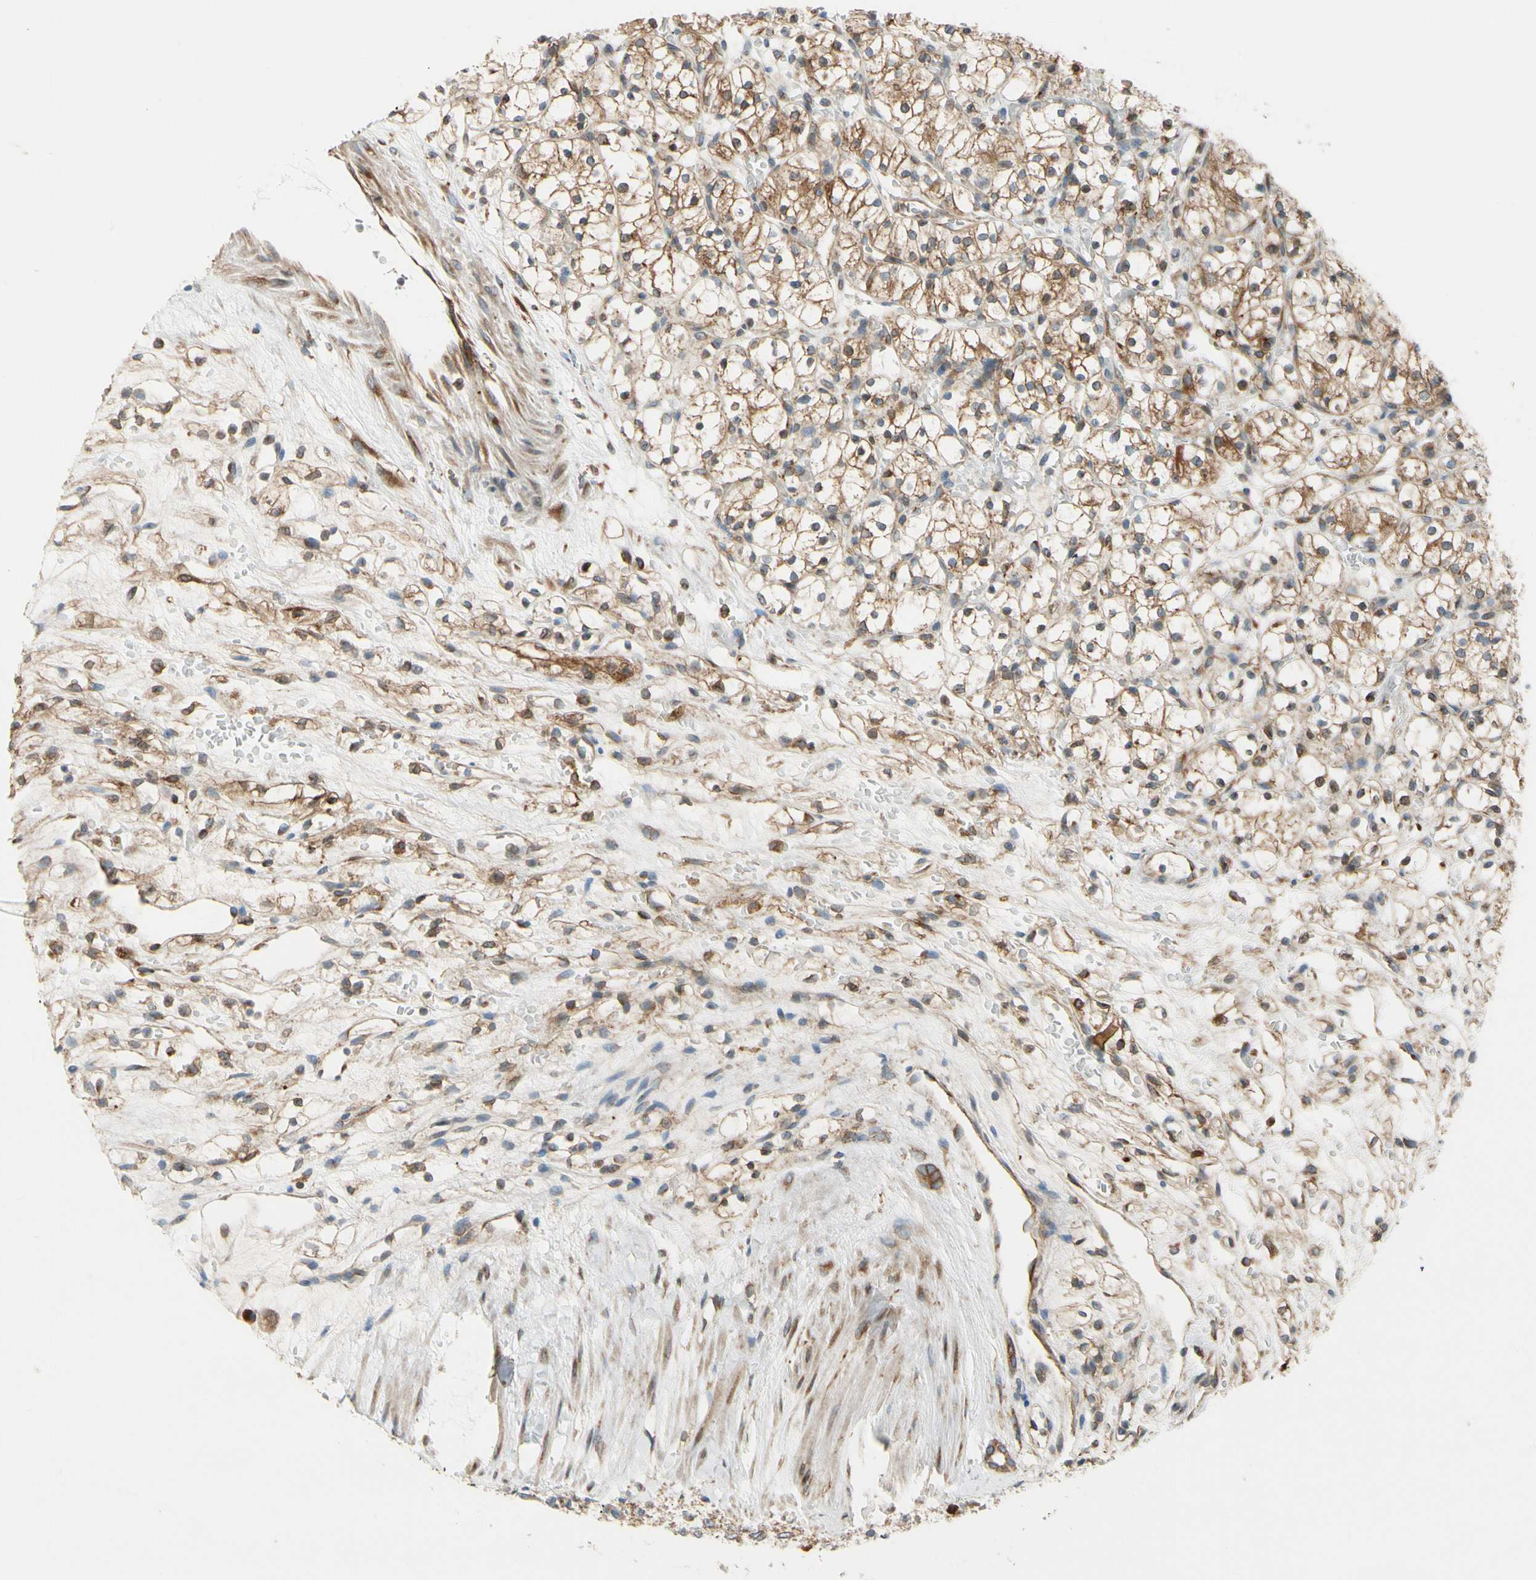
{"staining": {"intensity": "moderate", "quantity": ">75%", "location": "cytoplasmic/membranous"}, "tissue": "renal cancer", "cell_type": "Tumor cells", "image_type": "cancer", "snomed": [{"axis": "morphology", "description": "Adenocarcinoma, NOS"}, {"axis": "topography", "description": "Kidney"}], "caption": "Protein expression analysis of renal cancer shows moderate cytoplasmic/membranous staining in approximately >75% of tumor cells.", "gene": "CLCC1", "patient": {"sex": "female", "age": 60}}